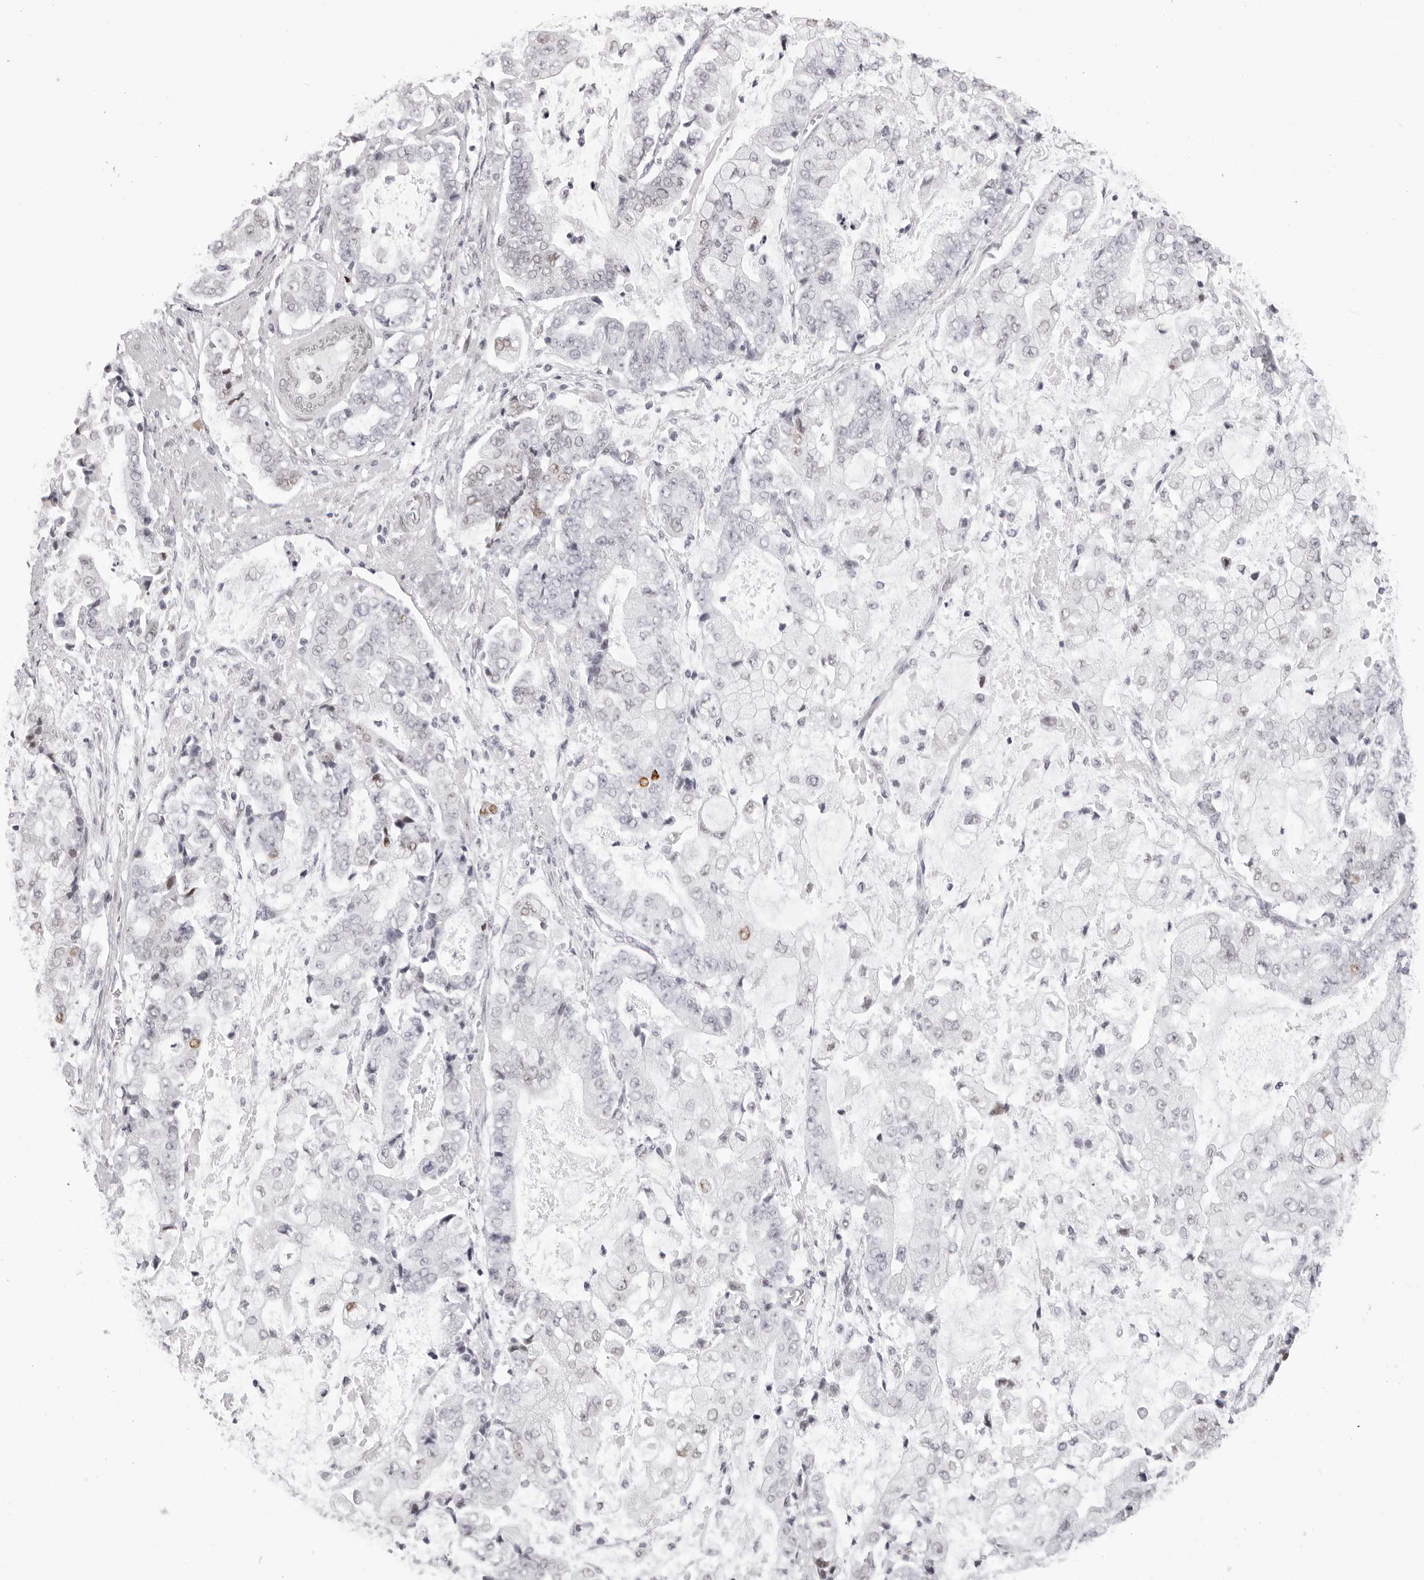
{"staining": {"intensity": "moderate", "quantity": "<25%", "location": "nuclear"}, "tissue": "stomach cancer", "cell_type": "Tumor cells", "image_type": "cancer", "snomed": [{"axis": "morphology", "description": "Adenocarcinoma, NOS"}, {"axis": "topography", "description": "Stomach"}], "caption": "Tumor cells demonstrate moderate nuclear staining in about <25% of cells in stomach cancer. (DAB (3,3'-diaminobenzidine) = brown stain, brightfield microscopy at high magnification).", "gene": "MAFK", "patient": {"sex": "male", "age": 76}}